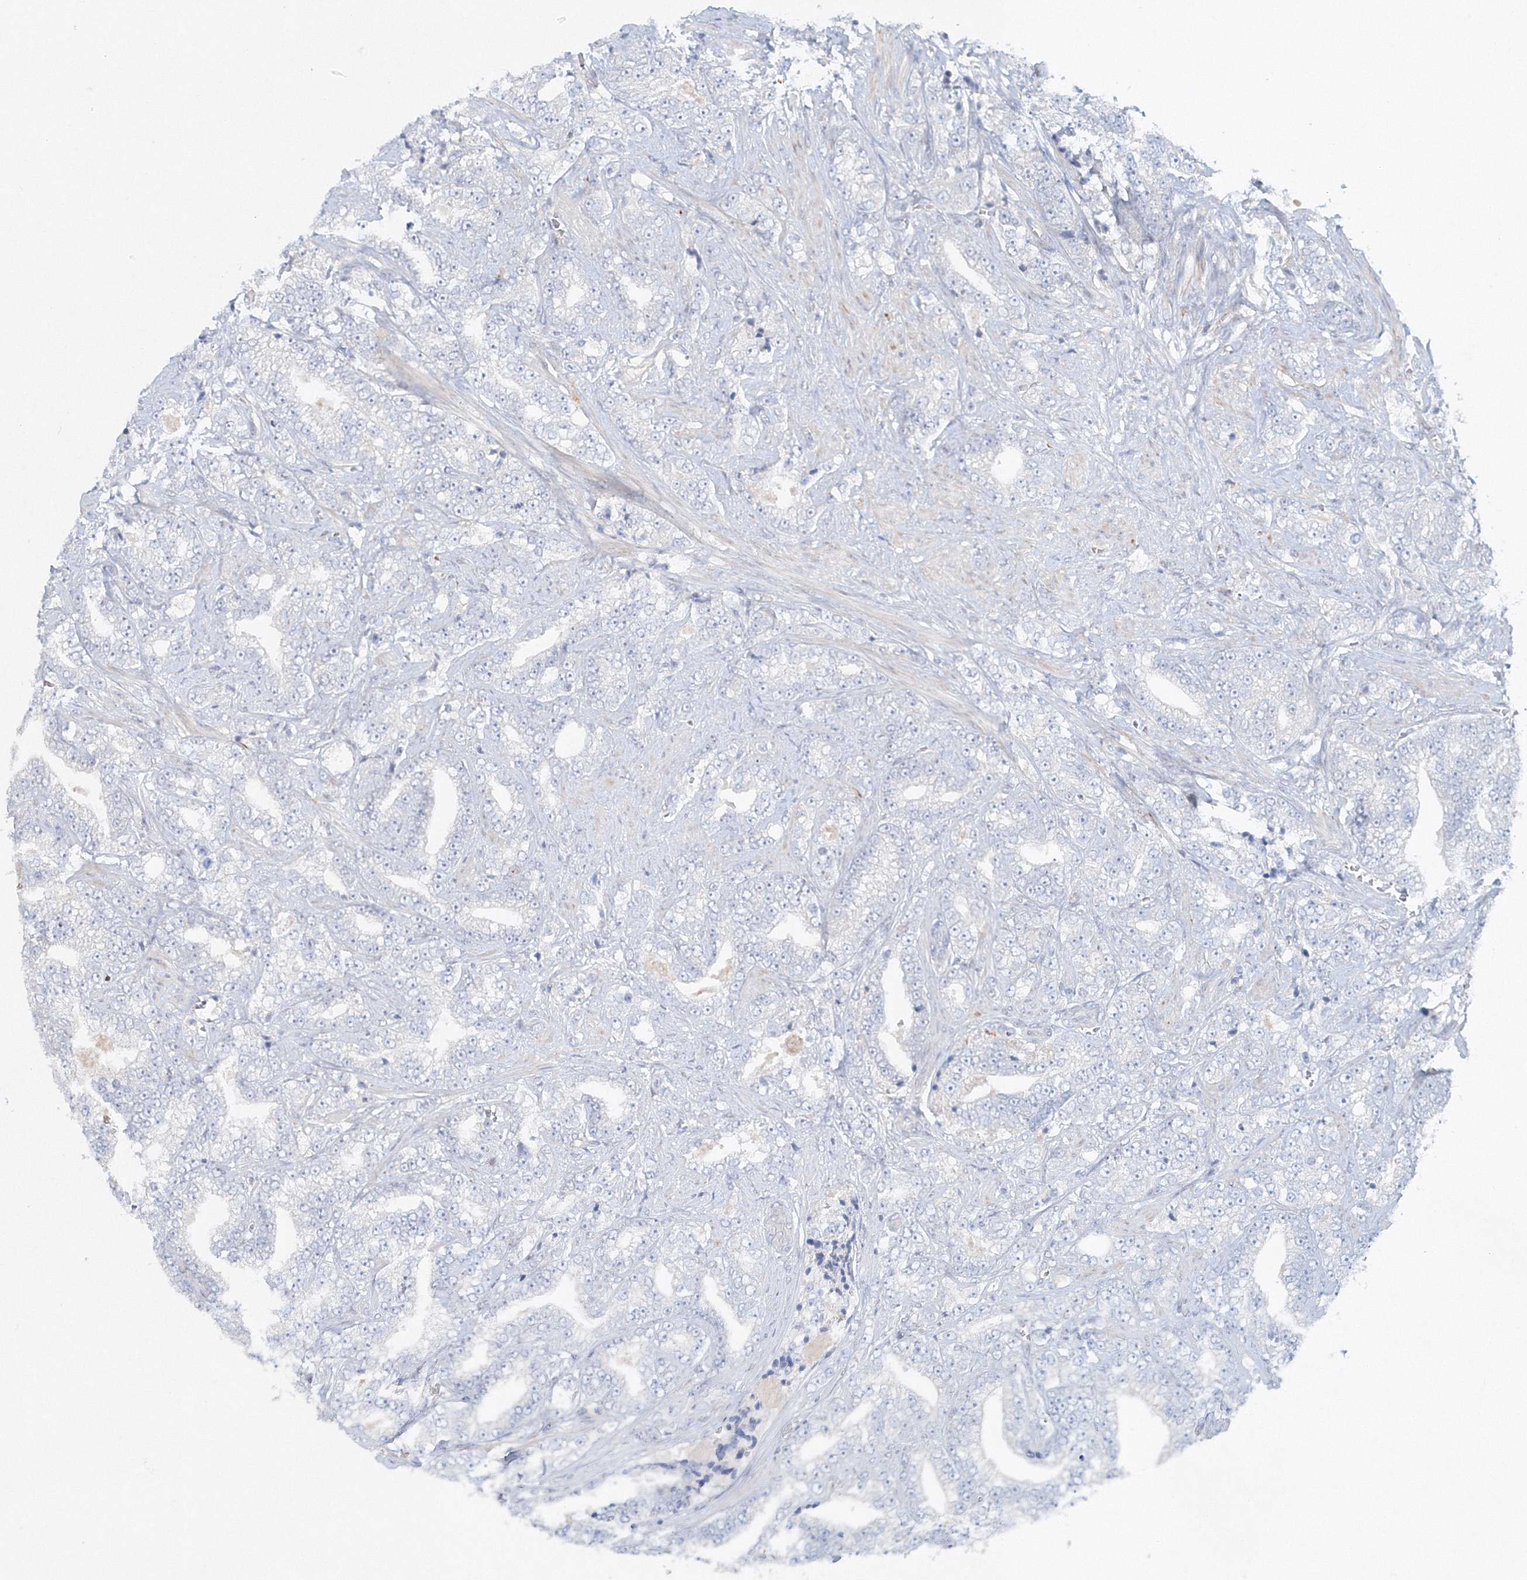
{"staining": {"intensity": "negative", "quantity": "none", "location": "none"}, "tissue": "prostate cancer", "cell_type": "Tumor cells", "image_type": "cancer", "snomed": [{"axis": "morphology", "description": "Adenocarcinoma, High grade"}, {"axis": "topography", "description": "Prostate and seminal vesicle, NOS"}], "caption": "There is no significant positivity in tumor cells of prostate cancer.", "gene": "SH3BP5", "patient": {"sex": "male", "age": 67}}